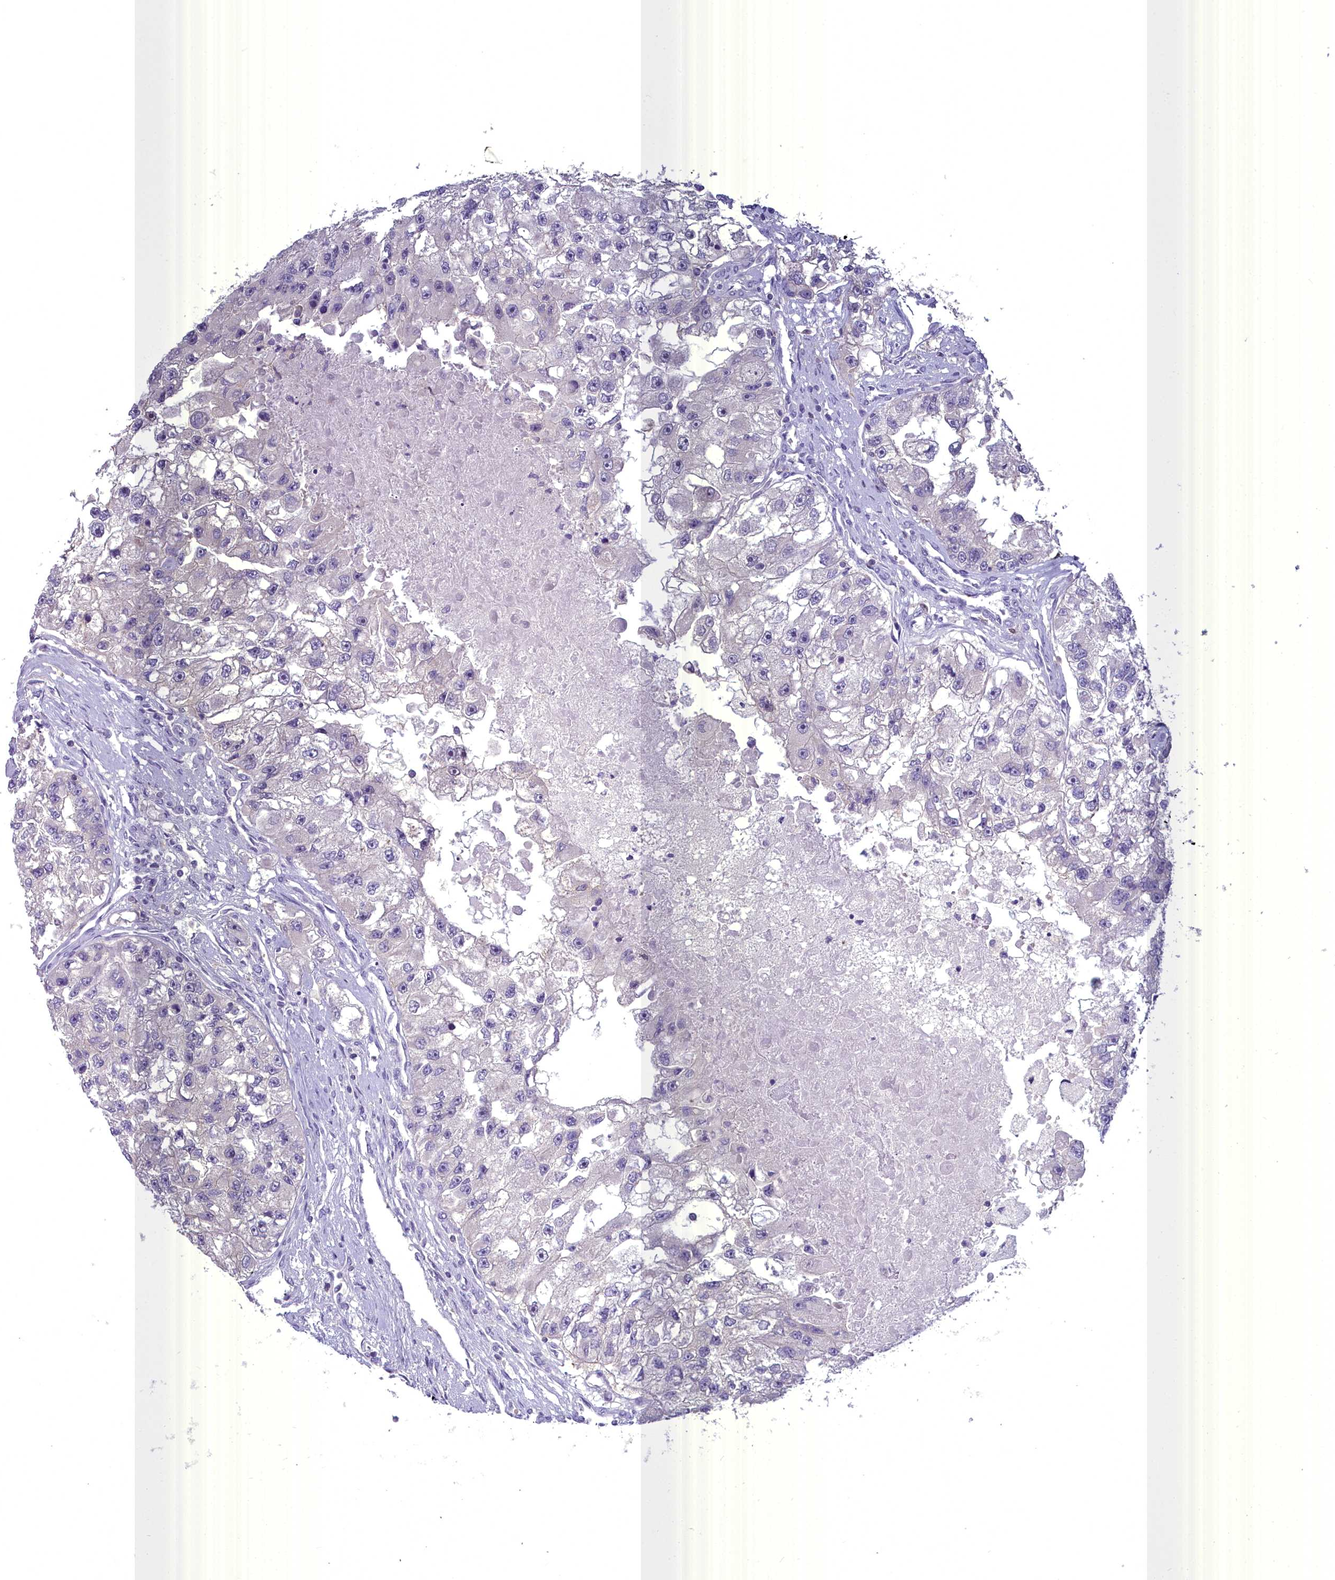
{"staining": {"intensity": "negative", "quantity": "none", "location": "none"}, "tissue": "renal cancer", "cell_type": "Tumor cells", "image_type": "cancer", "snomed": [{"axis": "morphology", "description": "Adenocarcinoma, NOS"}, {"axis": "topography", "description": "Kidney"}], "caption": "Immunohistochemical staining of renal adenocarcinoma exhibits no significant positivity in tumor cells.", "gene": "BLNK", "patient": {"sex": "male", "age": 63}}